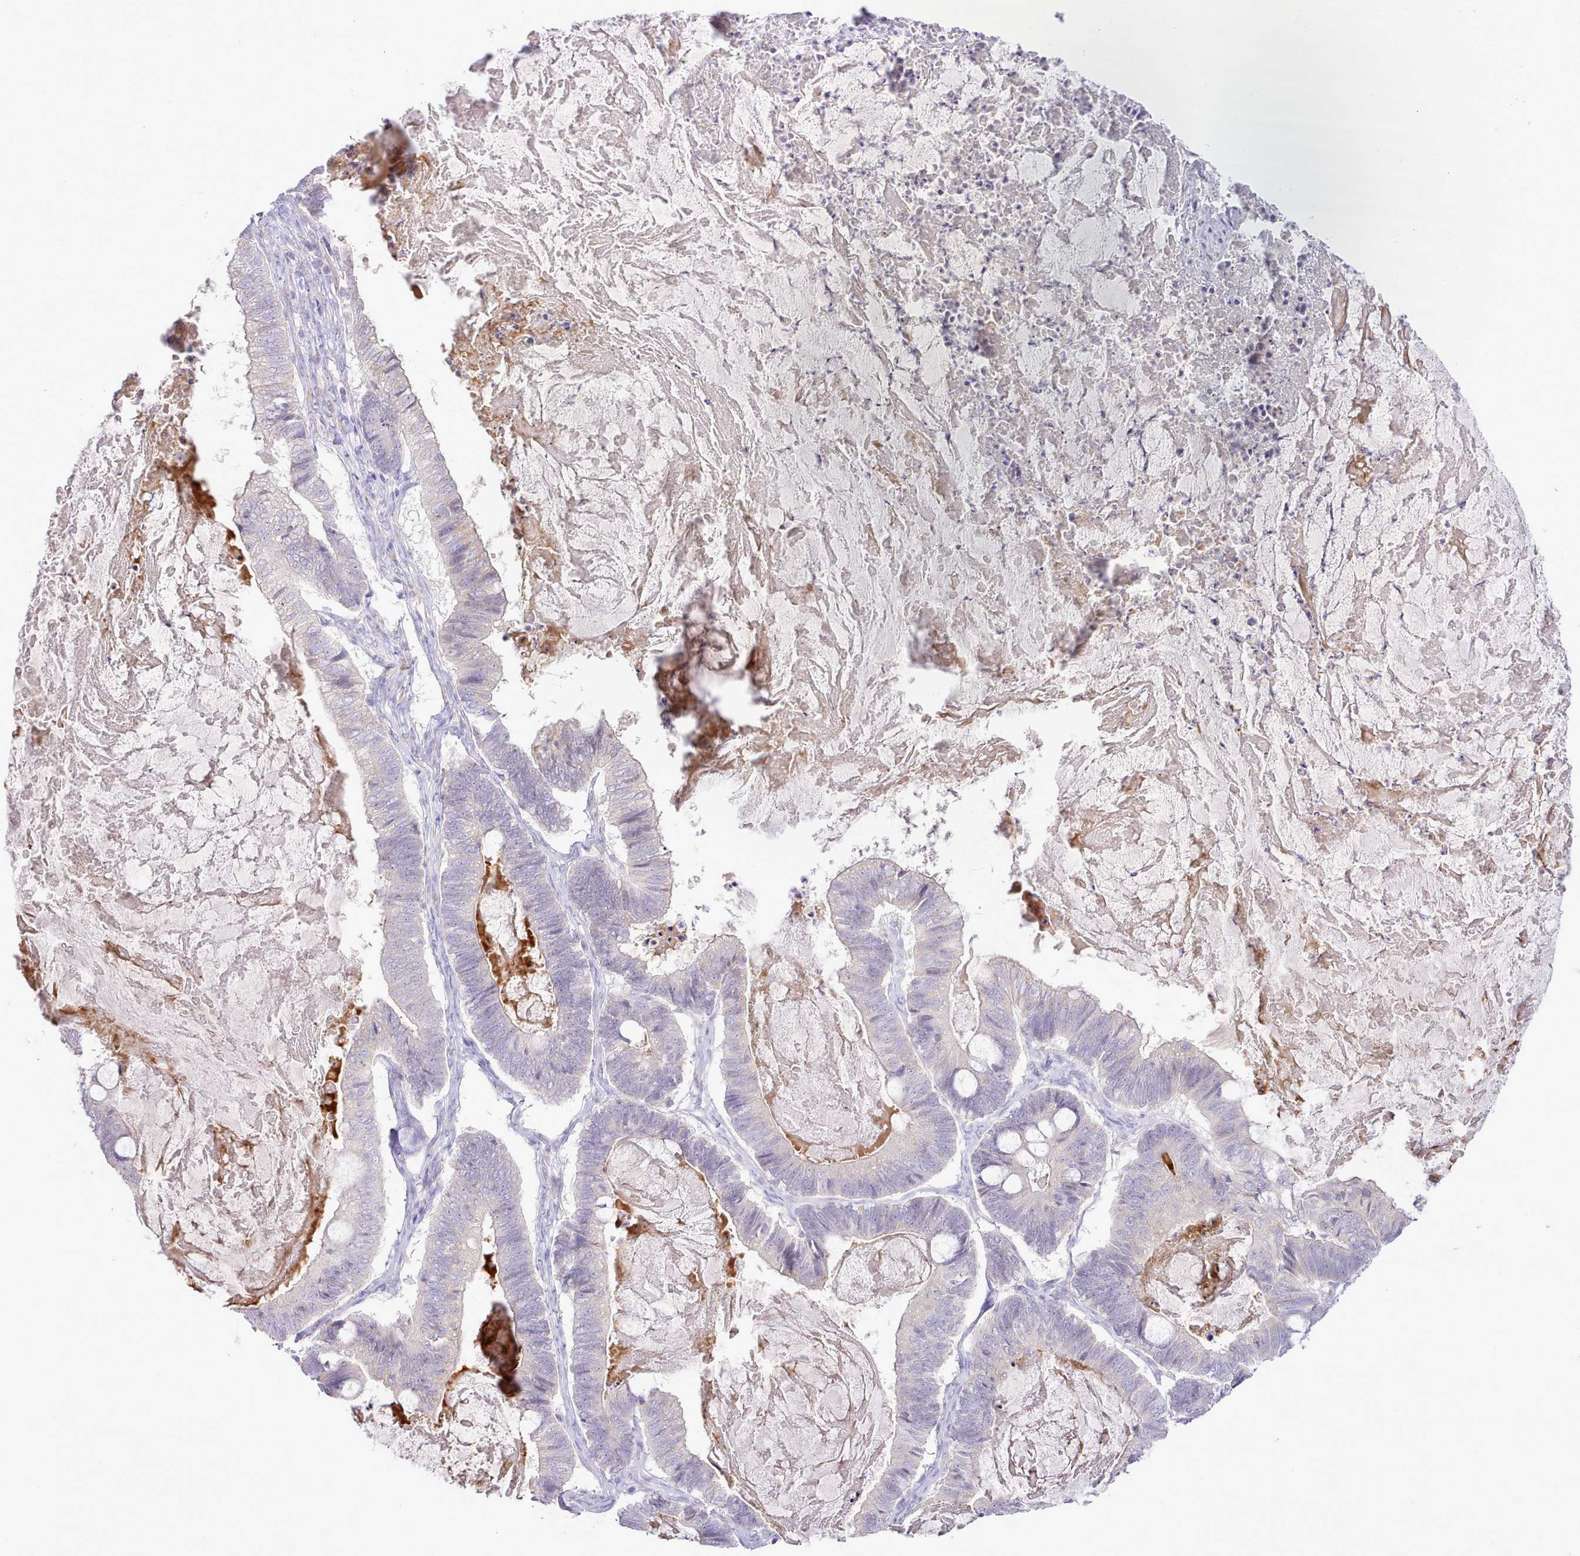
{"staining": {"intensity": "negative", "quantity": "none", "location": "none"}, "tissue": "ovarian cancer", "cell_type": "Tumor cells", "image_type": "cancer", "snomed": [{"axis": "morphology", "description": "Cystadenocarcinoma, mucinous, NOS"}, {"axis": "topography", "description": "Ovary"}], "caption": "Human mucinous cystadenocarcinoma (ovarian) stained for a protein using immunohistochemistry displays no staining in tumor cells.", "gene": "CCL1", "patient": {"sex": "female", "age": 61}}